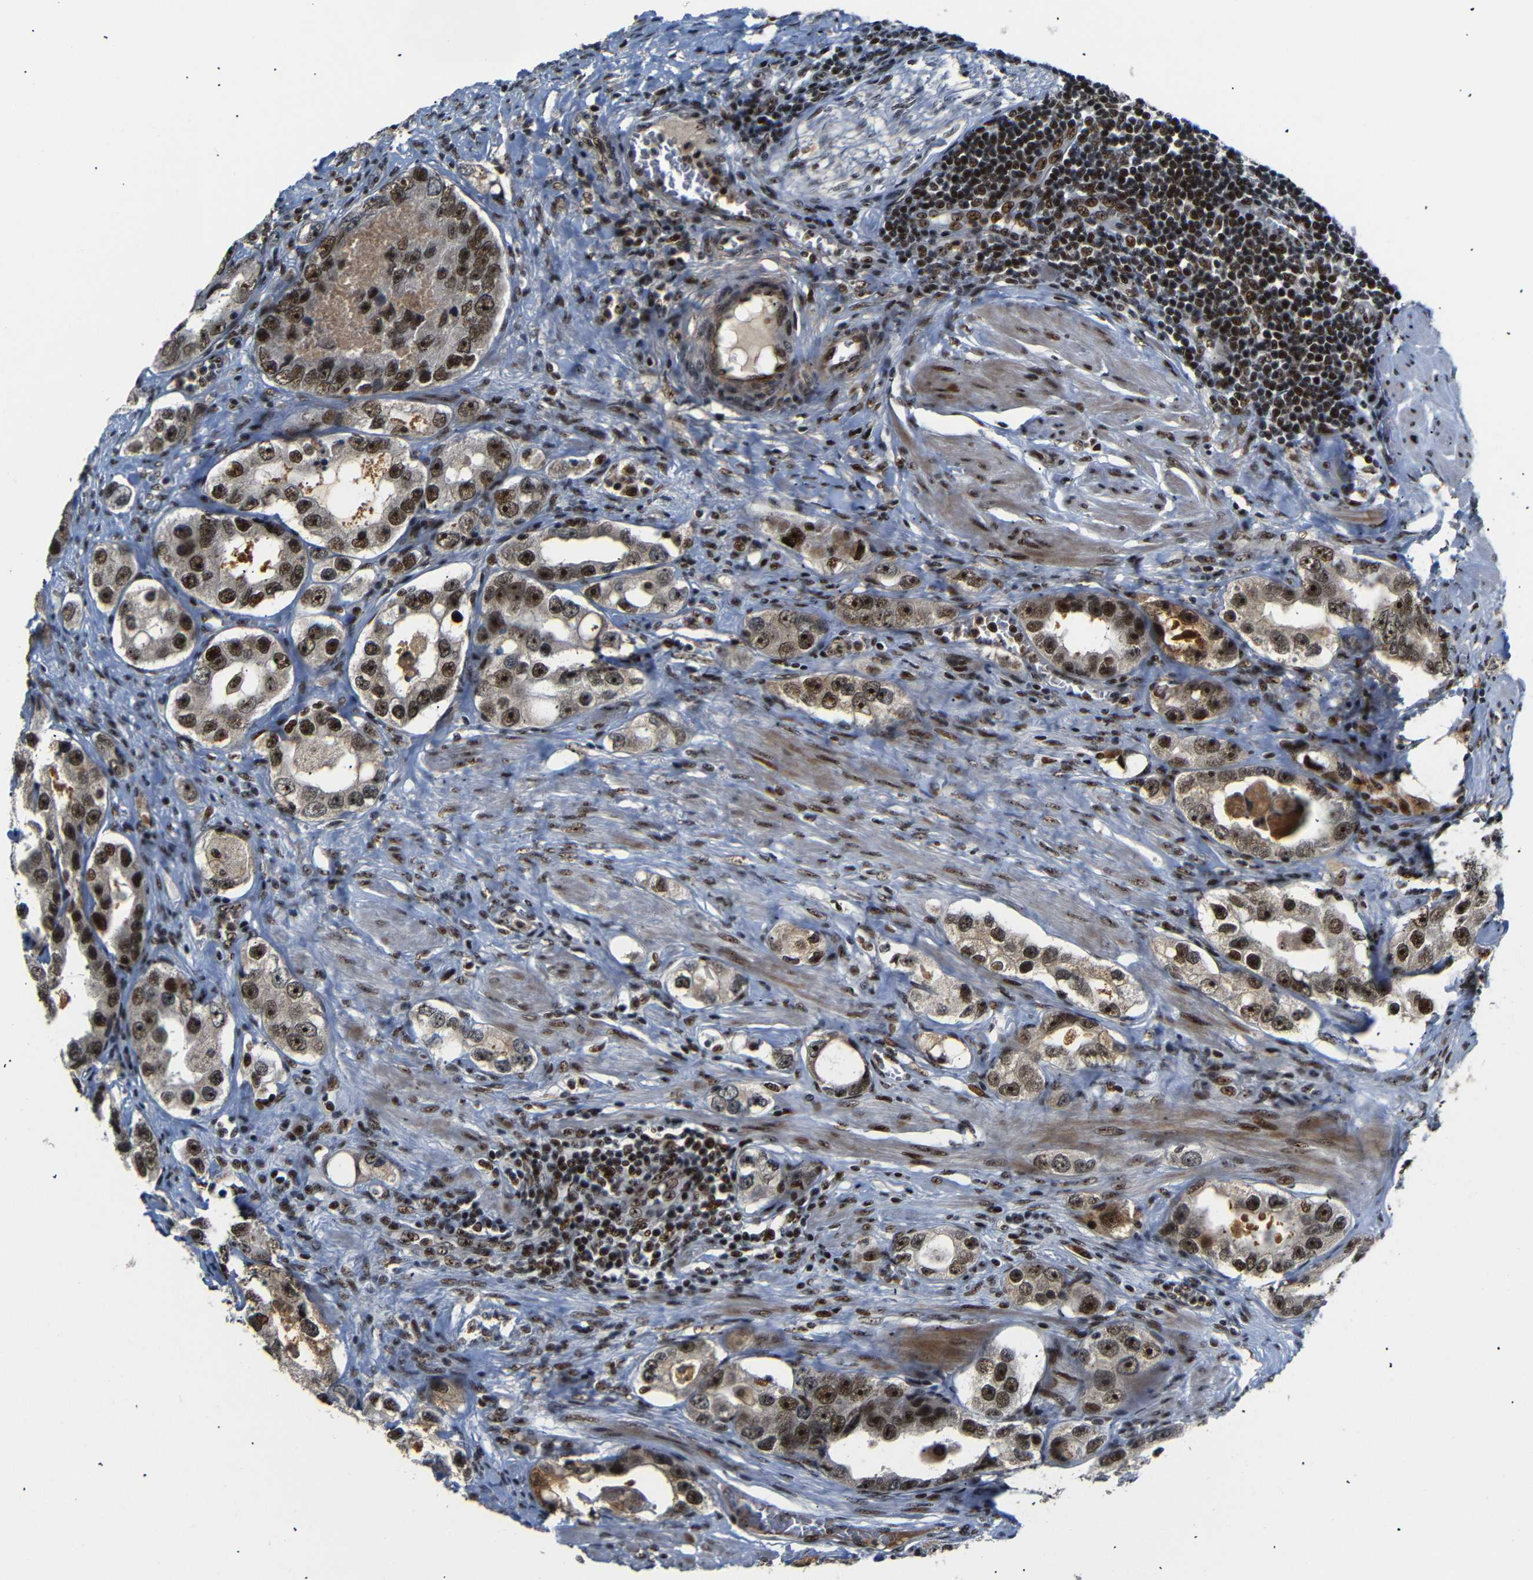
{"staining": {"intensity": "strong", "quantity": ">75%", "location": "nuclear"}, "tissue": "prostate cancer", "cell_type": "Tumor cells", "image_type": "cancer", "snomed": [{"axis": "morphology", "description": "Adenocarcinoma, High grade"}, {"axis": "topography", "description": "Prostate"}], "caption": "The image reveals staining of prostate cancer, revealing strong nuclear protein staining (brown color) within tumor cells. The staining was performed using DAB (3,3'-diaminobenzidine), with brown indicating positive protein expression. Nuclei are stained blue with hematoxylin.", "gene": "SETDB2", "patient": {"sex": "male", "age": 63}}